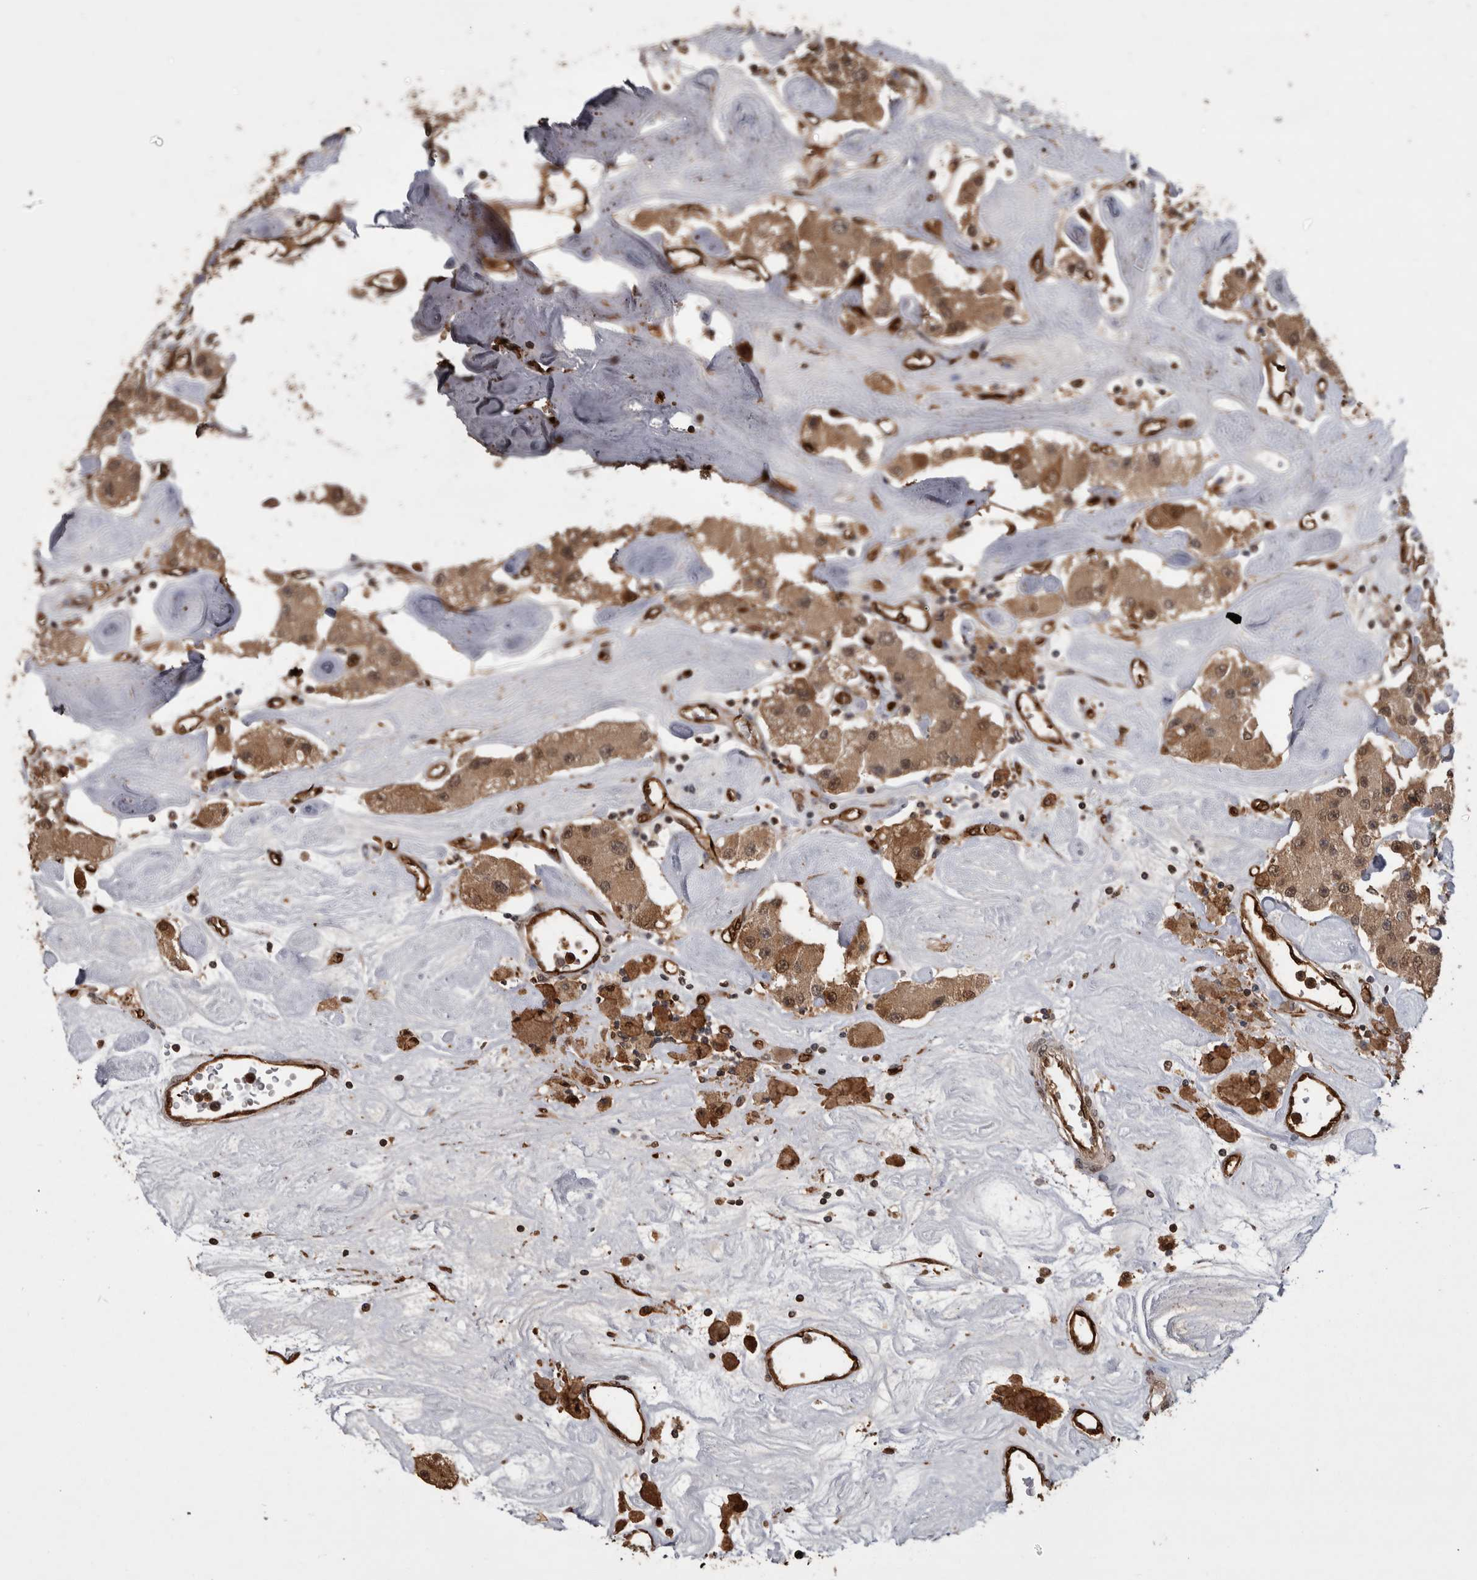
{"staining": {"intensity": "moderate", "quantity": ">75%", "location": "cytoplasmic/membranous,nuclear"}, "tissue": "carcinoid", "cell_type": "Tumor cells", "image_type": "cancer", "snomed": [{"axis": "morphology", "description": "Carcinoid, malignant, NOS"}, {"axis": "topography", "description": "Pancreas"}], "caption": "Malignant carcinoid was stained to show a protein in brown. There is medium levels of moderate cytoplasmic/membranous and nuclear staining in approximately >75% of tumor cells.", "gene": "LXN", "patient": {"sex": "male", "age": 41}}